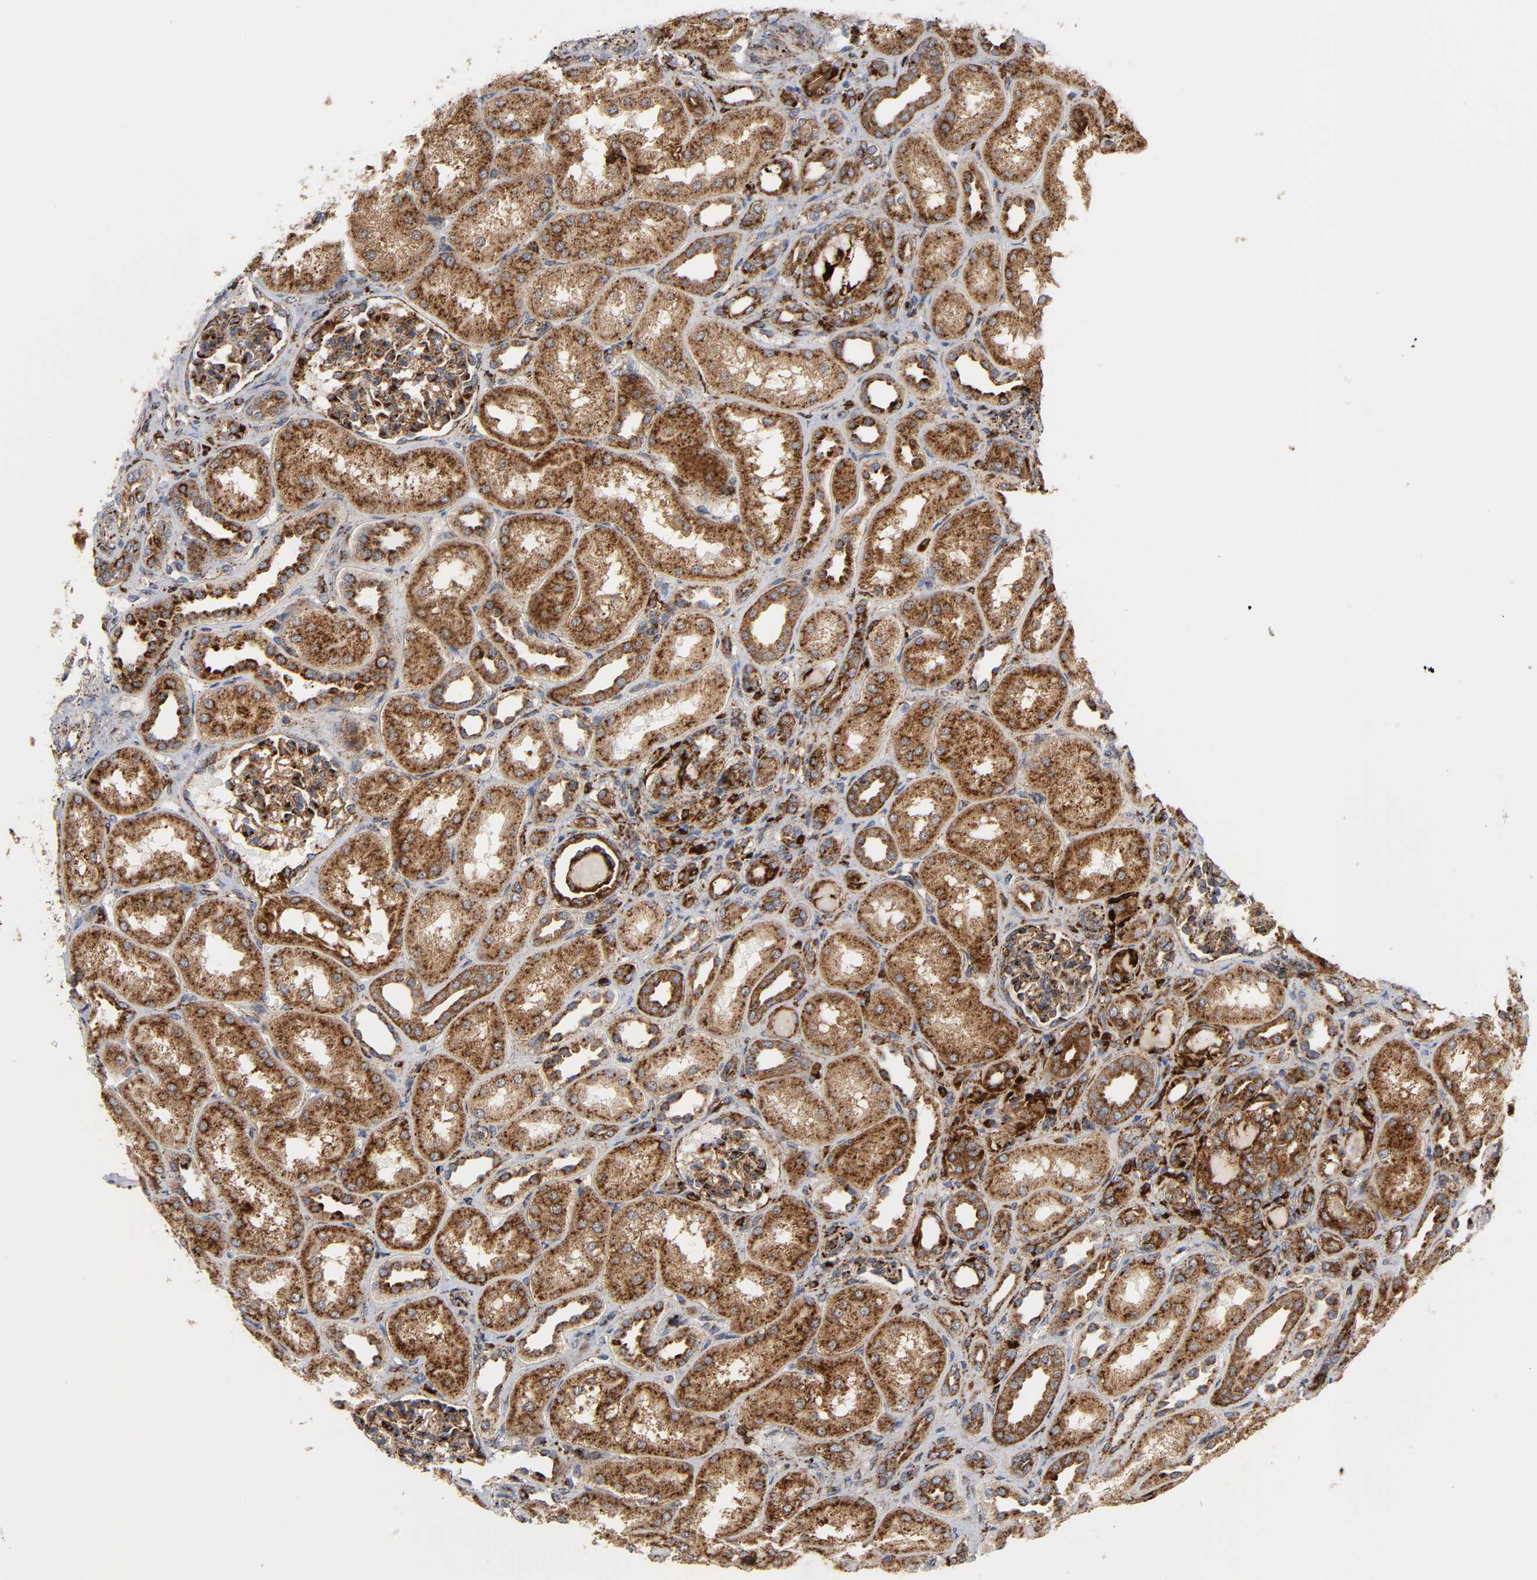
{"staining": {"intensity": "strong", "quantity": ">75%", "location": "cytoplasmic/membranous"}, "tissue": "kidney", "cell_type": "Cells in glomeruli", "image_type": "normal", "snomed": [{"axis": "morphology", "description": "Normal tissue, NOS"}, {"axis": "topography", "description": "Kidney"}], "caption": "Cells in glomeruli reveal high levels of strong cytoplasmic/membranous positivity in approximately >75% of cells in unremarkable human kidney. (DAB IHC, brown staining for protein, blue staining for nuclei).", "gene": "PSAP", "patient": {"sex": "male", "age": 7}}